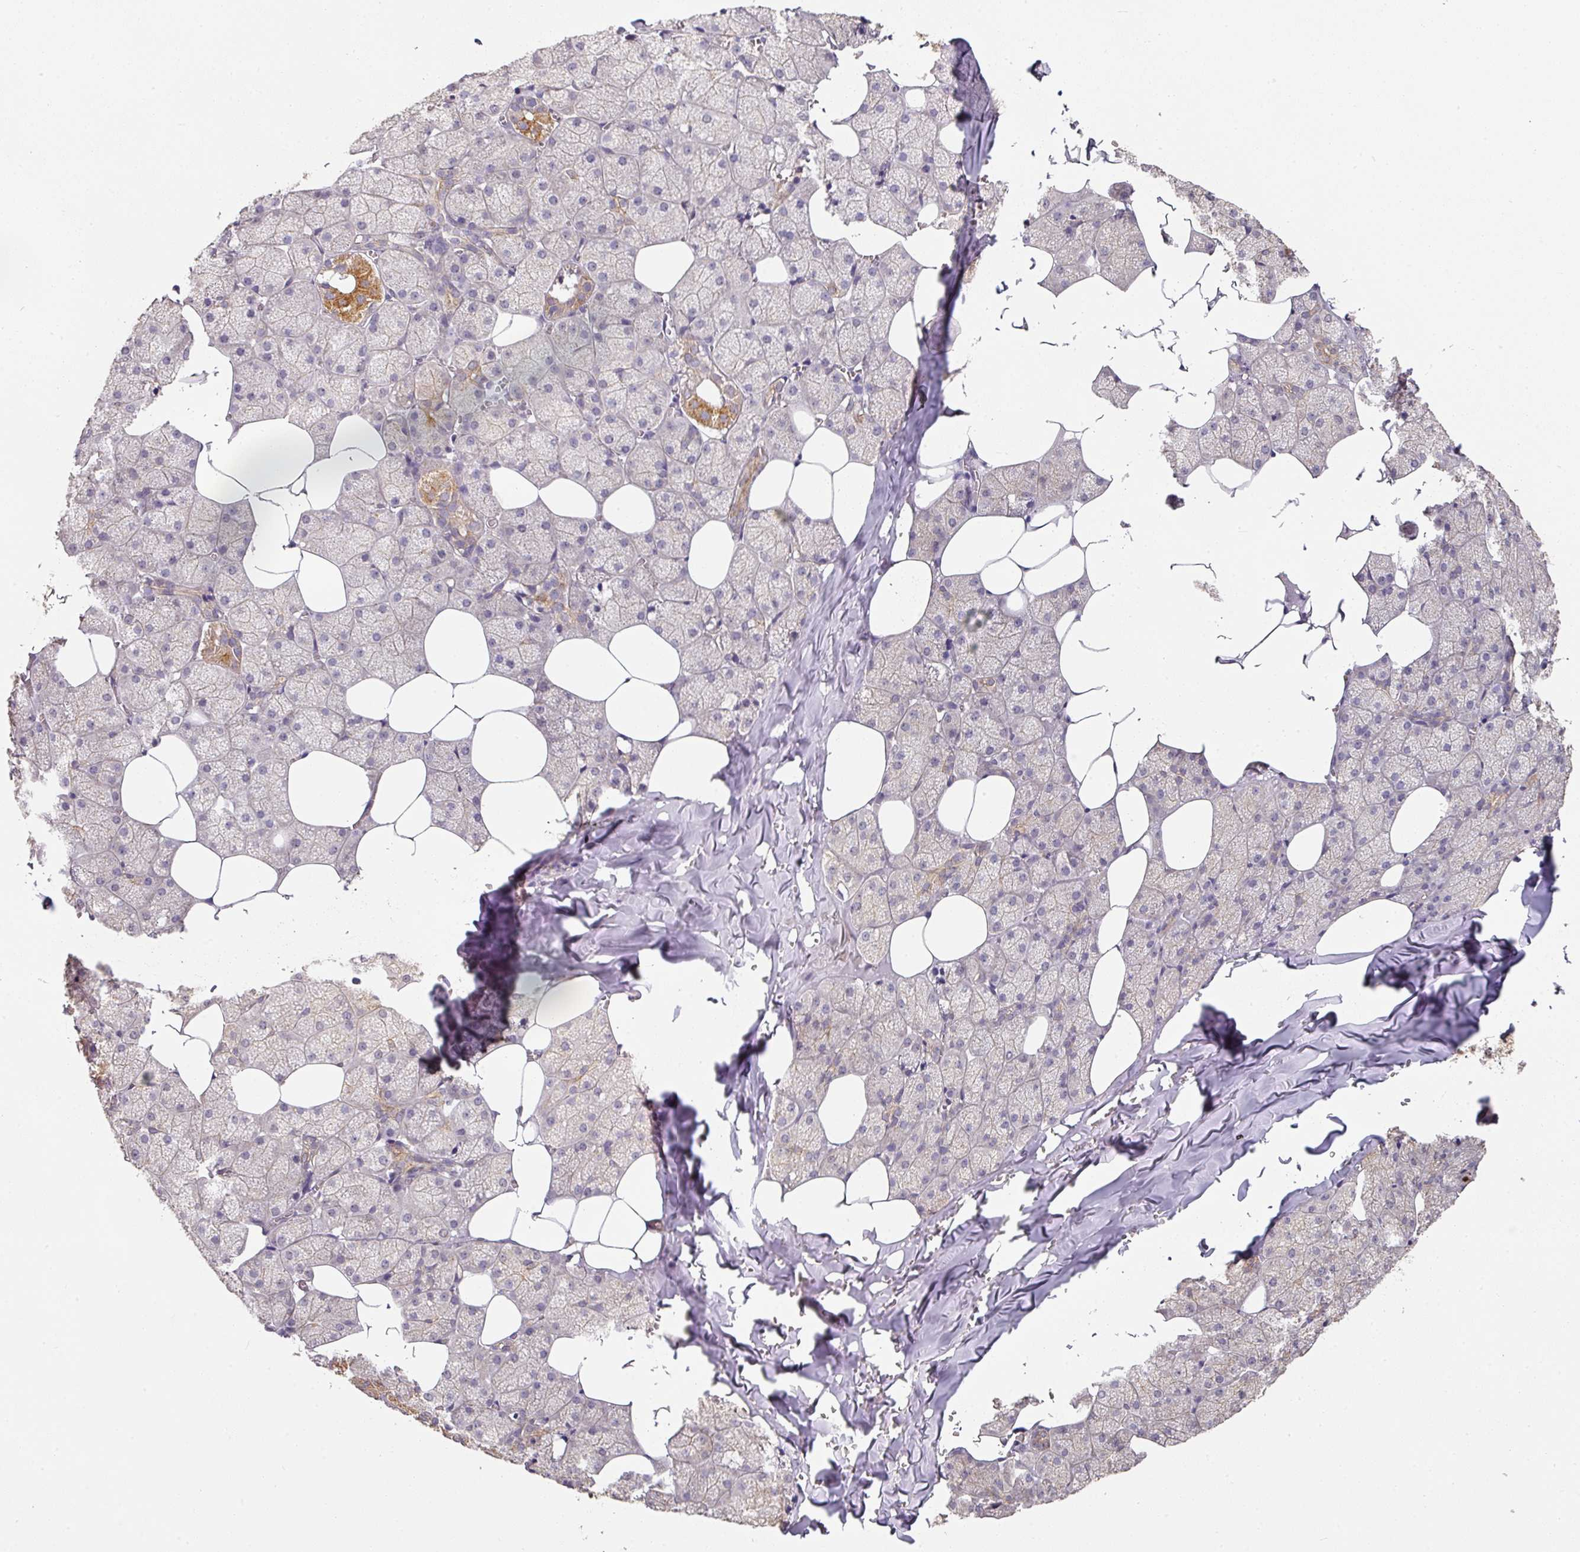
{"staining": {"intensity": "strong", "quantity": "25%-75%", "location": "cytoplasmic/membranous"}, "tissue": "salivary gland", "cell_type": "Glandular cells", "image_type": "normal", "snomed": [{"axis": "morphology", "description": "Normal tissue, NOS"}, {"axis": "topography", "description": "Salivary gland"}, {"axis": "topography", "description": "Peripheral nerve tissue"}], "caption": "Immunohistochemical staining of benign salivary gland shows high levels of strong cytoplasmic/membranous expression in about 25%-75% of glandular cells. (DAB (3,3'-diaminobenzidine) IHC, brown staining for protein, blue staining for nuclei).", "gene": "EXTL3", "patient": {"sex": "male", "age": 38}}